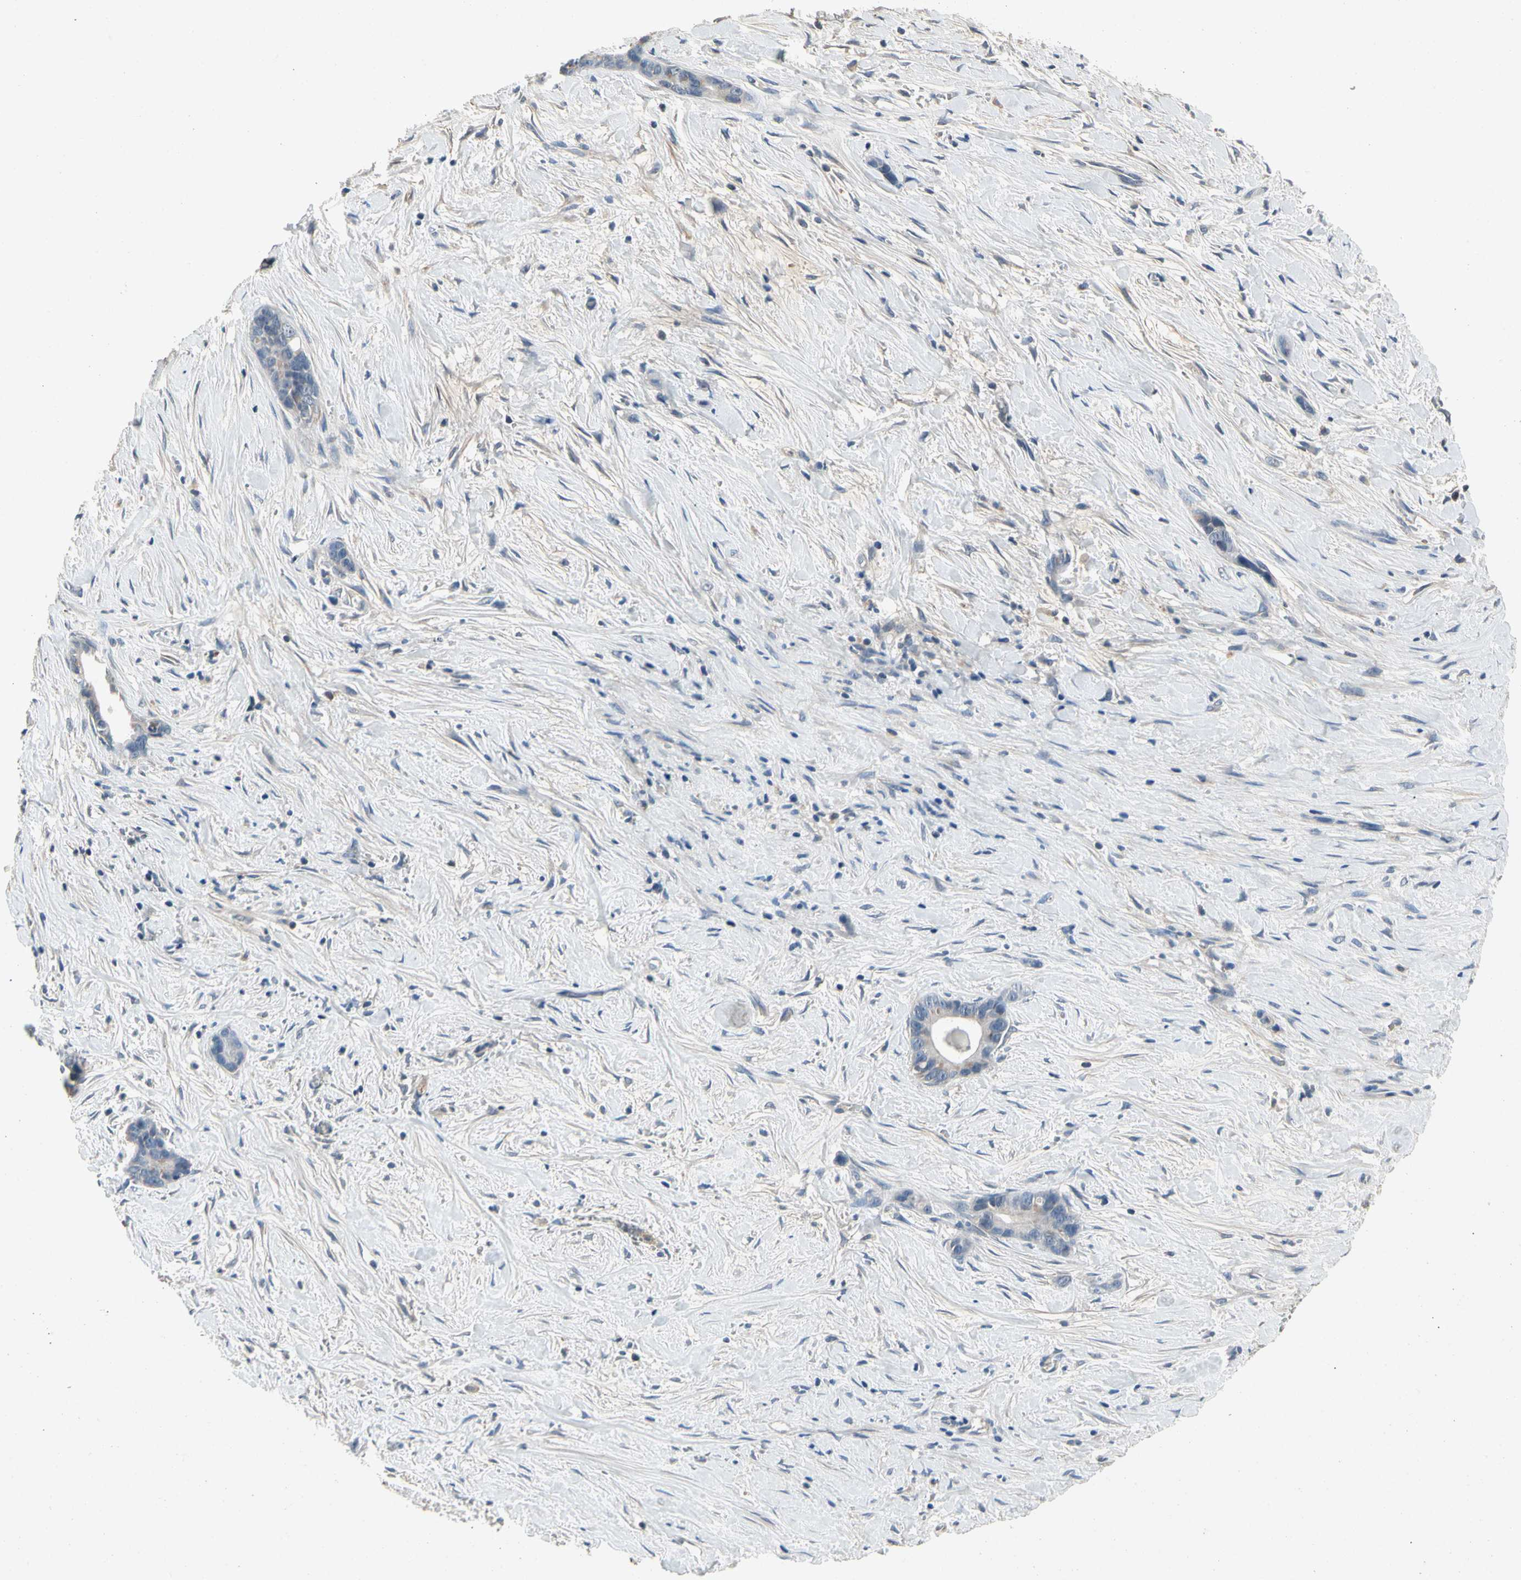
{"staining": {"intensity": "negative", "quantity": "none", "location": "none"}, "tissue": "liver cancer", "cell_type": "Tumor cells", "image_type": "cancer", "snomed": [{"axis": "morphology", "description": "Cholangiocarcinoma"}, {"axis": "topography", "description": "Liver"}], "caption": "Tumor cells are negative for protein expression in human cholangiocarcinoma (liver). The staining was performed using DAB to visualize the protein expression in brown, while the nuclei were stained in blue with hematoxylin (Magnification: 20x).", "gene": "ALPL", "patient": {"sex": "female", "age": 55}}